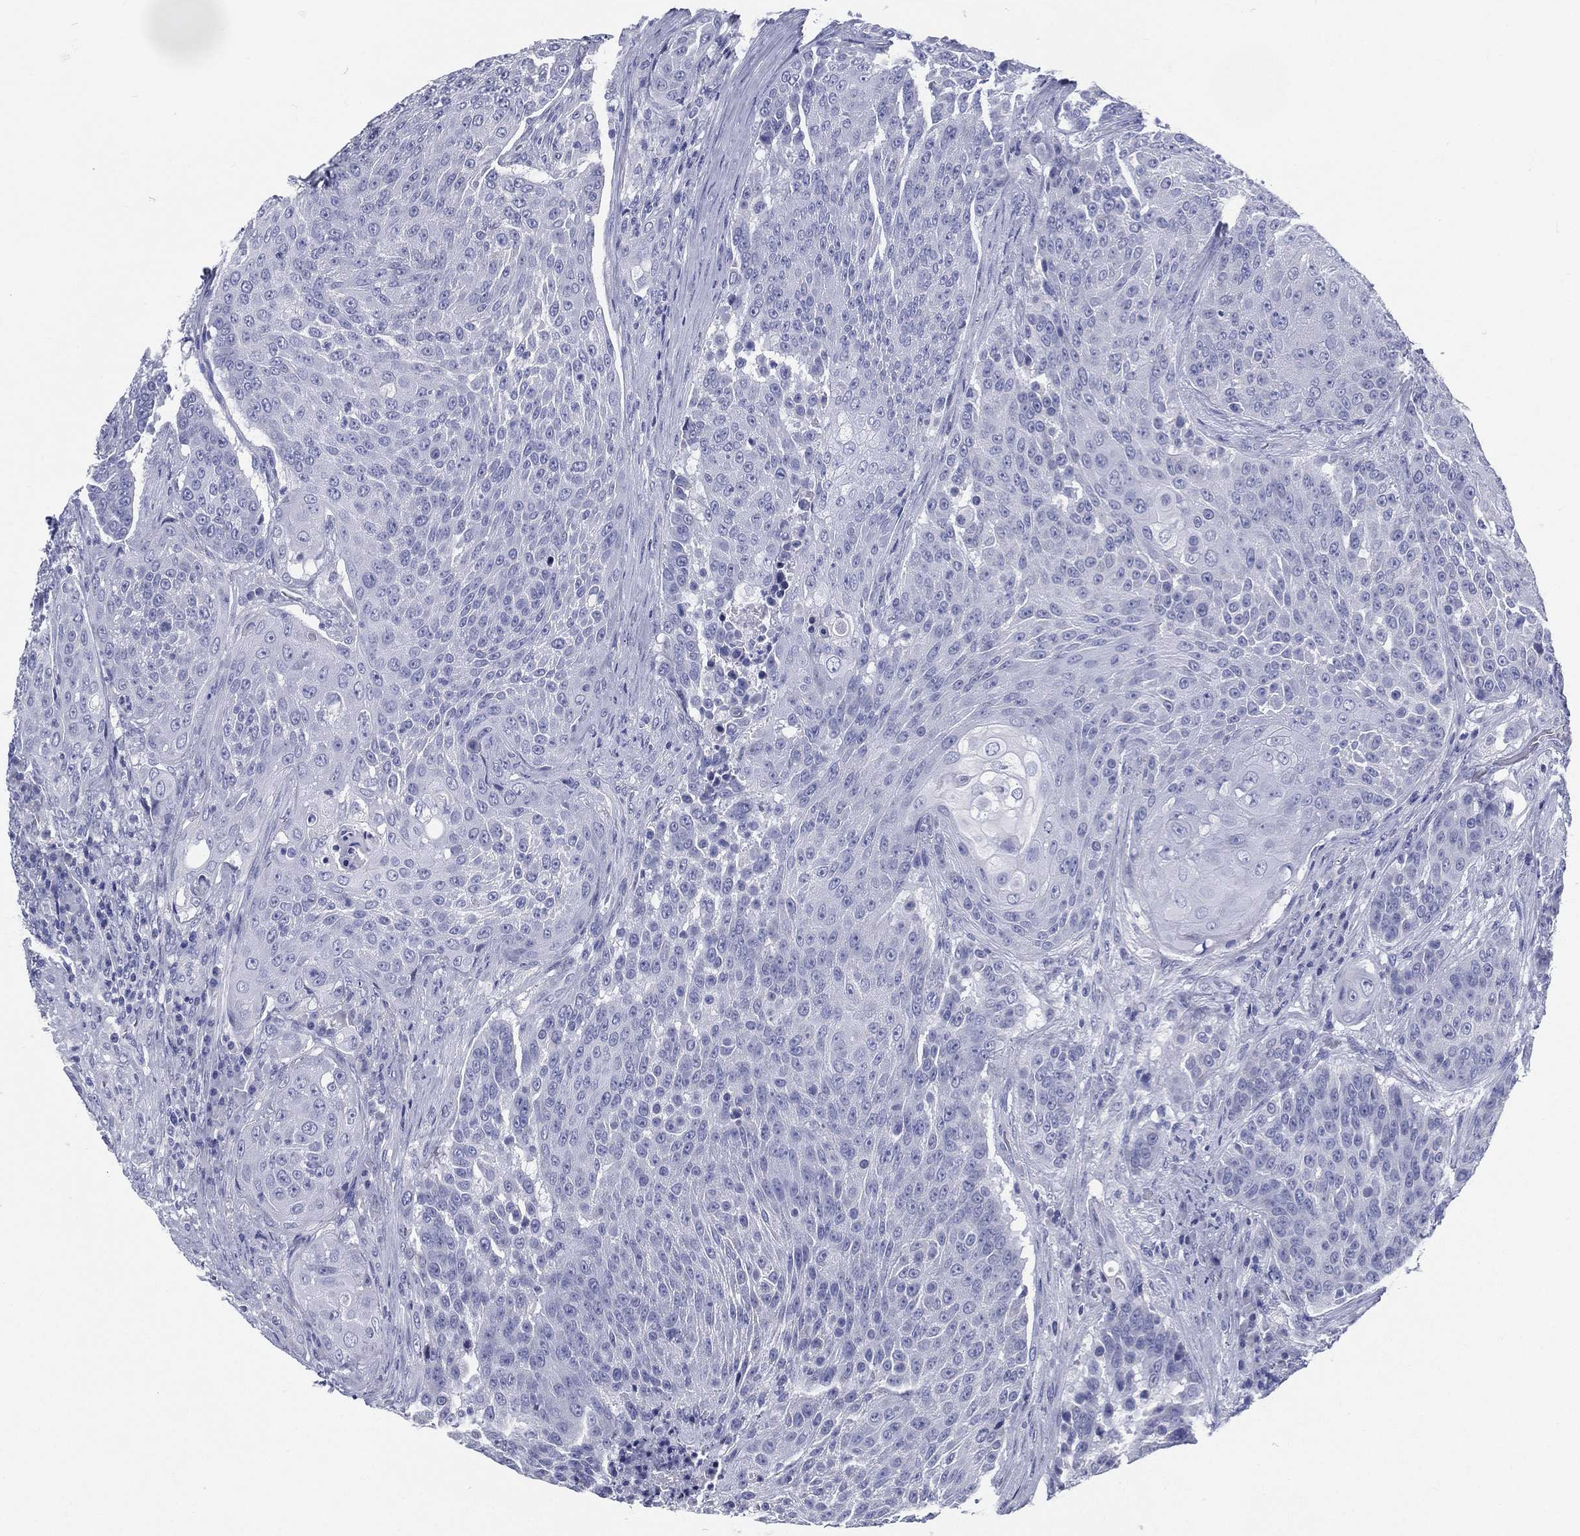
{"staining": {"intensity": "negative", "quantity": "none", "location": "none"}, "tissue": "urothelial cancer", "cell_type": "Tumor cells", "image_type": "cancer", "snomed": [{"axis": "morphology", "description": "Urothelial carcinoma, High grade"}, {"axis": "topography", "description": "Urinary bladder"}], "caption": "This is an IHC micrograph of urothelial carcinoma (high-grade). There is no expression in tumor cells.", "gene": "RSPH4A", "patient": {"sex": "female", "age": 63}}